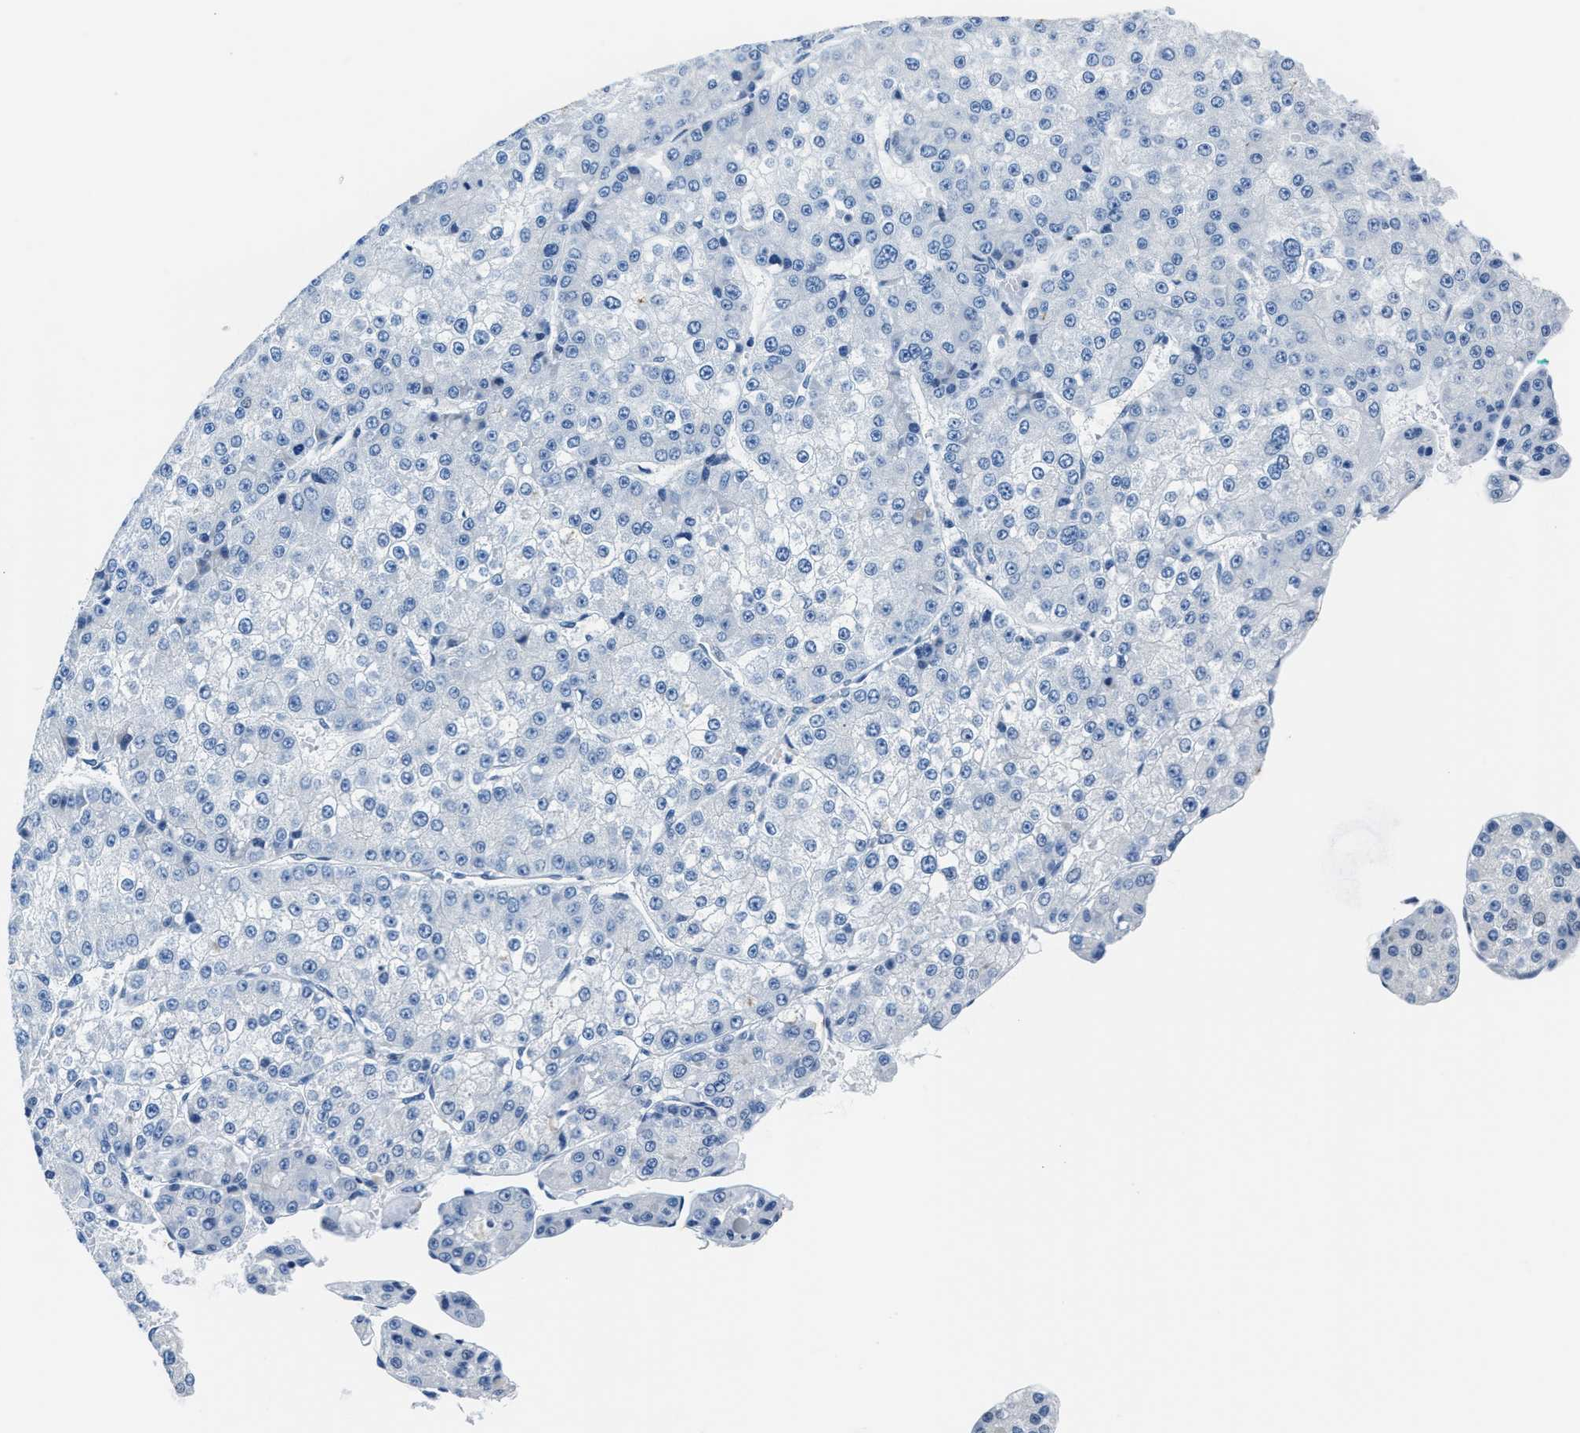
{"staining": {"intensity": "negative", "quantity": "none", "location": "none"}, "tissue": "liver cancer", "cell_type": "Tumor cells", "image_type": "cancer", "snomed": [{"axis": "morphology", "description": "Carcinoma, Hepatocellular, NOS"}, {"axis": "topography", "description": "Liver"}], "caption": "Hepatocellular carcinoma (liver) stained for a protein using immunohistochemistry (IHC) displays no staining tumor cells.", "gene": "ASZ1", "patient": {"sex": "female", "age": 73}}